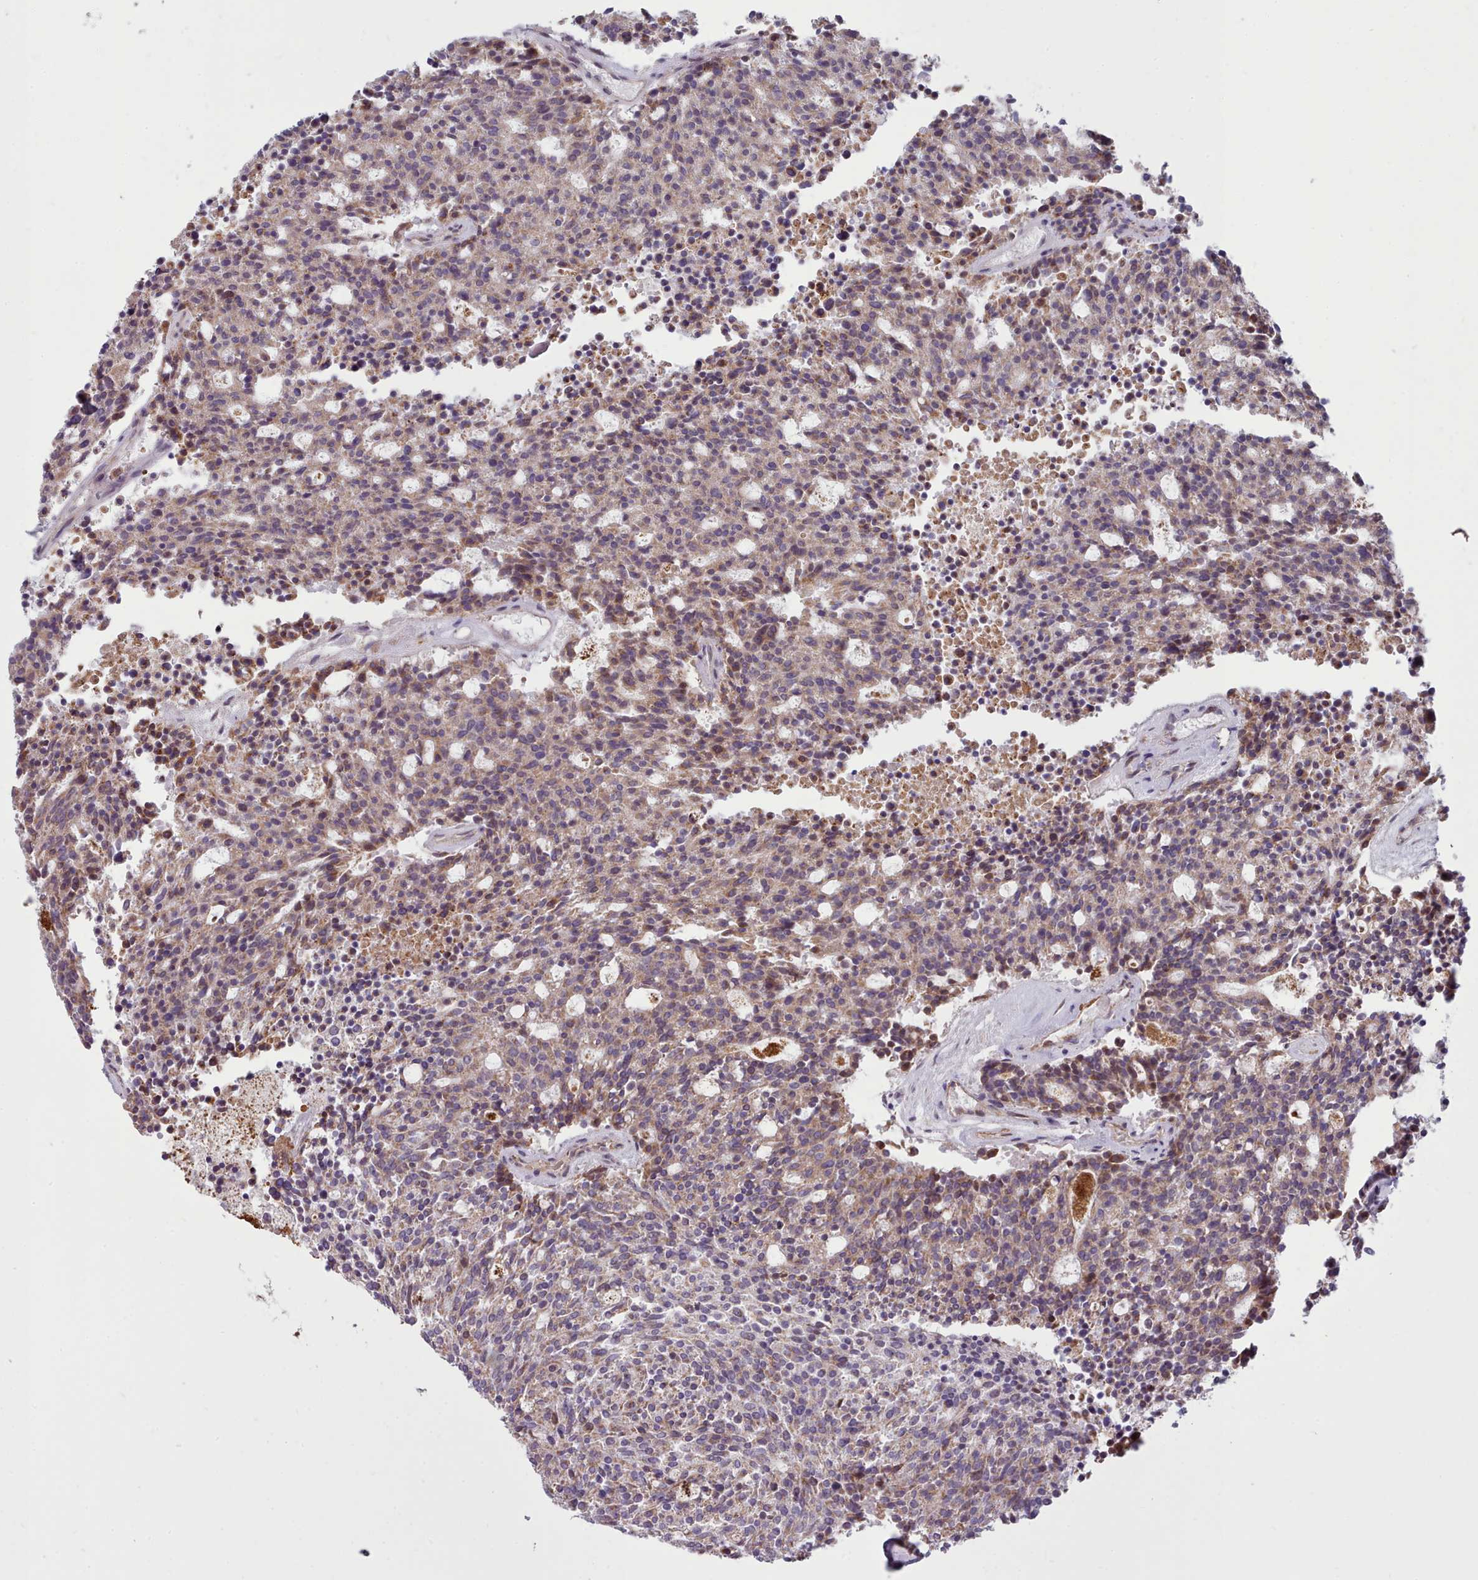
{"staining": {"intensity": "weak", "quantity": ">75%", "location": "cytoplasmic/membranous"}, "tissue": "carcinoid", "cell_type": "Tumor cells", "image_type": "cancer", "snomed": [{"axis": "morphology", "description": "Carcinoid, malignant, NOS"}, {"axis": "topography", "description": "Pancreas"}], "caption": "Human carcinoid stained for a protein (brown) reveals weak cytoplasmic/membranous positive positivity in approximately >75% of tumor cells.", "gene": "SLC52A3", "patient": {"sex": "female", "age": 54}}